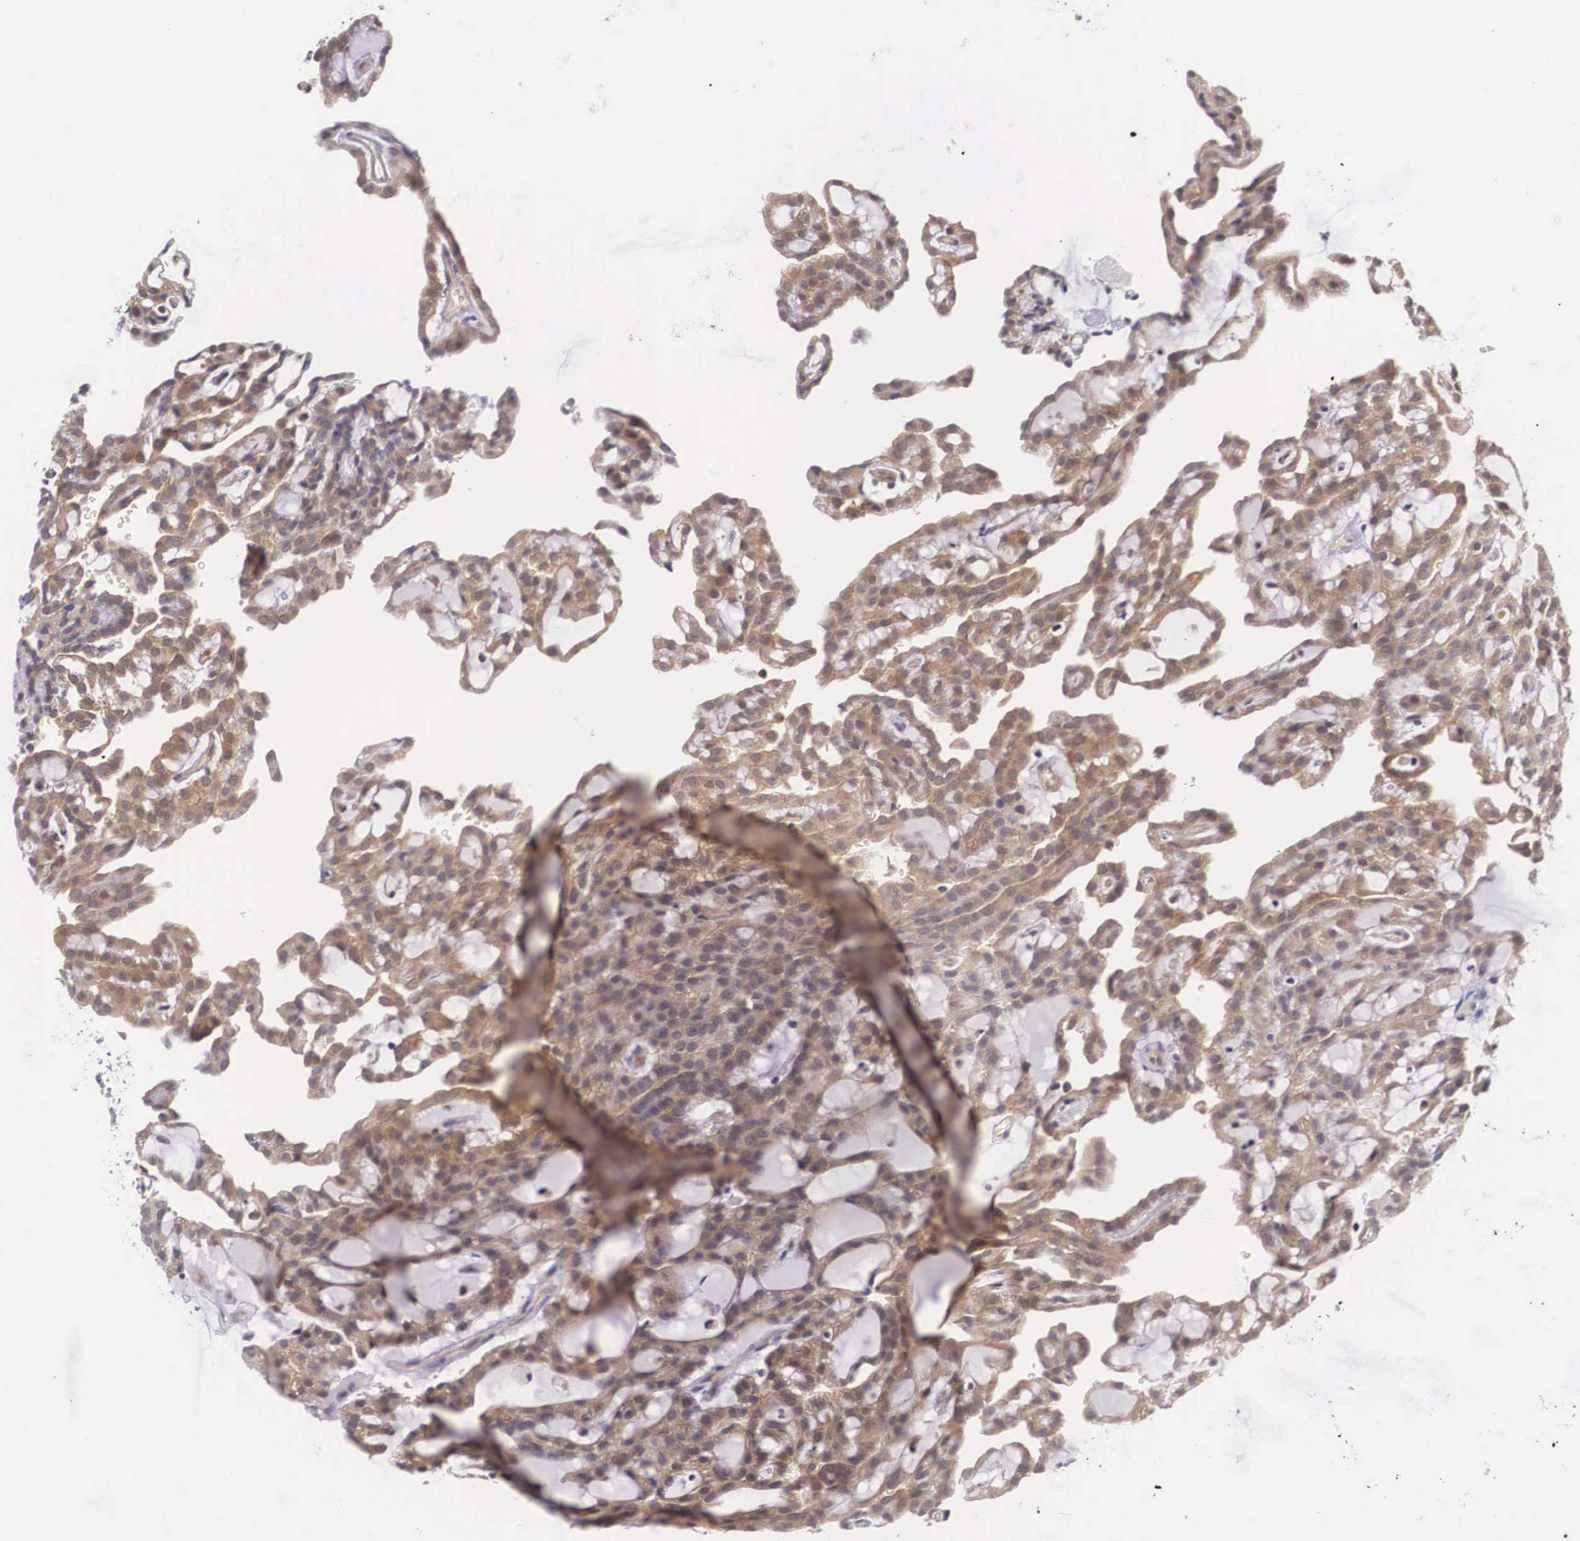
{"staining": {"intensity": "moderate", "quantity": ">75%", "location": "cytoplasmic/membranous"}, "tissue": "renal cancer", "cell_type": "Tumor cells", "image_type": "cancer", "snomed": [{"axis": "morphology", "description": "Adenocarcinoma, NOS"}, {"axis": "topography", "description": "Kidney"}], "caption": "Protein staining of renal adenocarcinoma tissue shows moderate cytoplasmic/membranous expression in approximately >75% of tumor cells. The staining is performed using DAB brown chromogen to label protein expression. The nuclei are counter-stained blue using hematoxylin.", "gene": "IGBP1", "patient": {"sex": "male", "age": 63}}